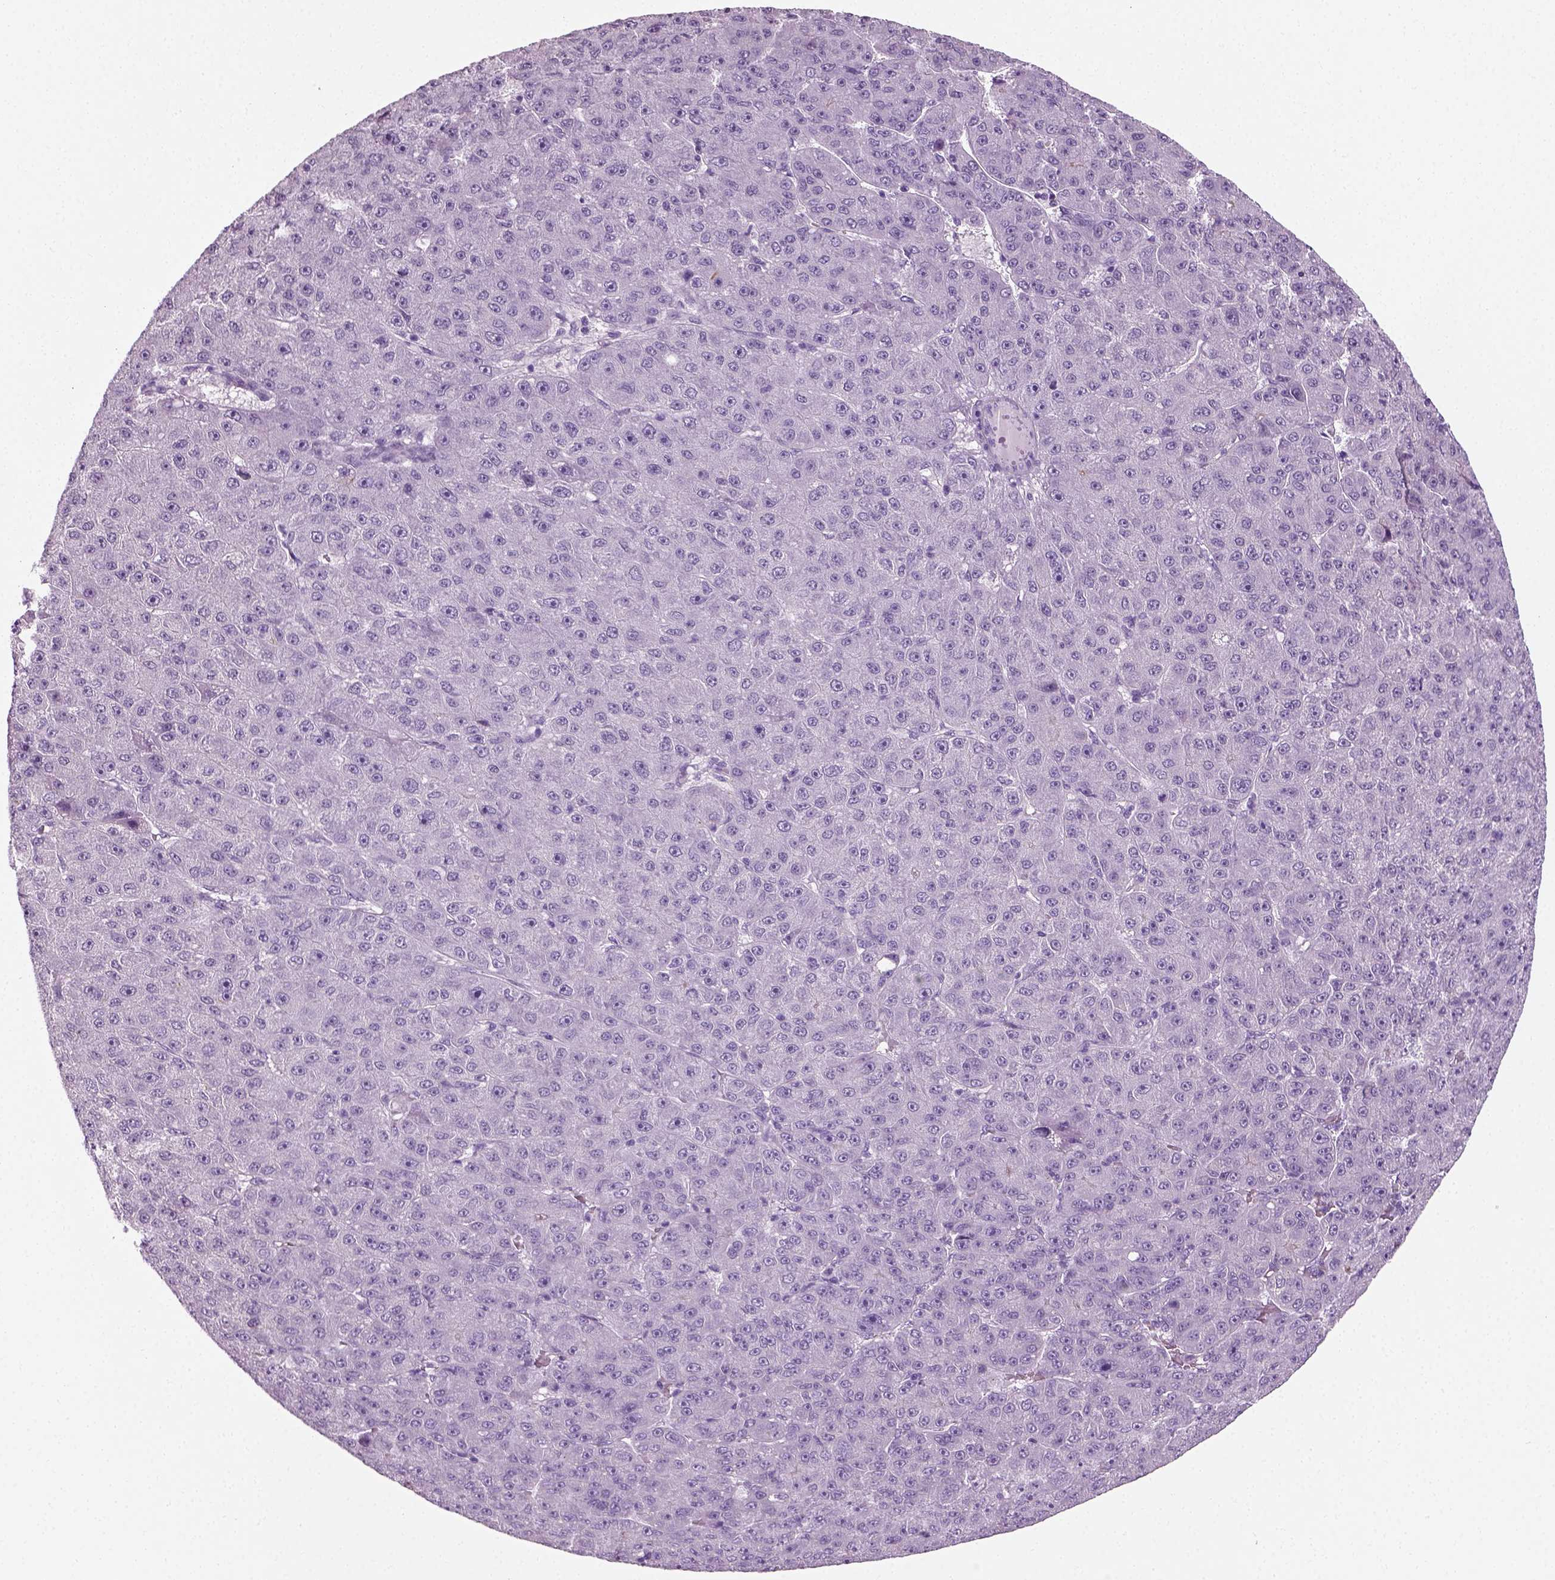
{"staining": {"intensity": "negative", "quantity": "none", "location": "none"}, "tissue": "liver cancer", "cell_type": "Tumor cells", "image_type": "cancer", "snomed": [{"axis": "morphology", "description": "Carcinoma, Hepatocellular, NOS"}, {"axis": "topography", "description": "Liver"}], "caption": "DAB (3,3'-diaminobenzidine) immunohistochemical staining of human hepatocellular carcinoma (liver) displays no significant expression in tumor cells.", "gene": "SPATA31E1", "patient": {"sex": "male", "age": 67}}